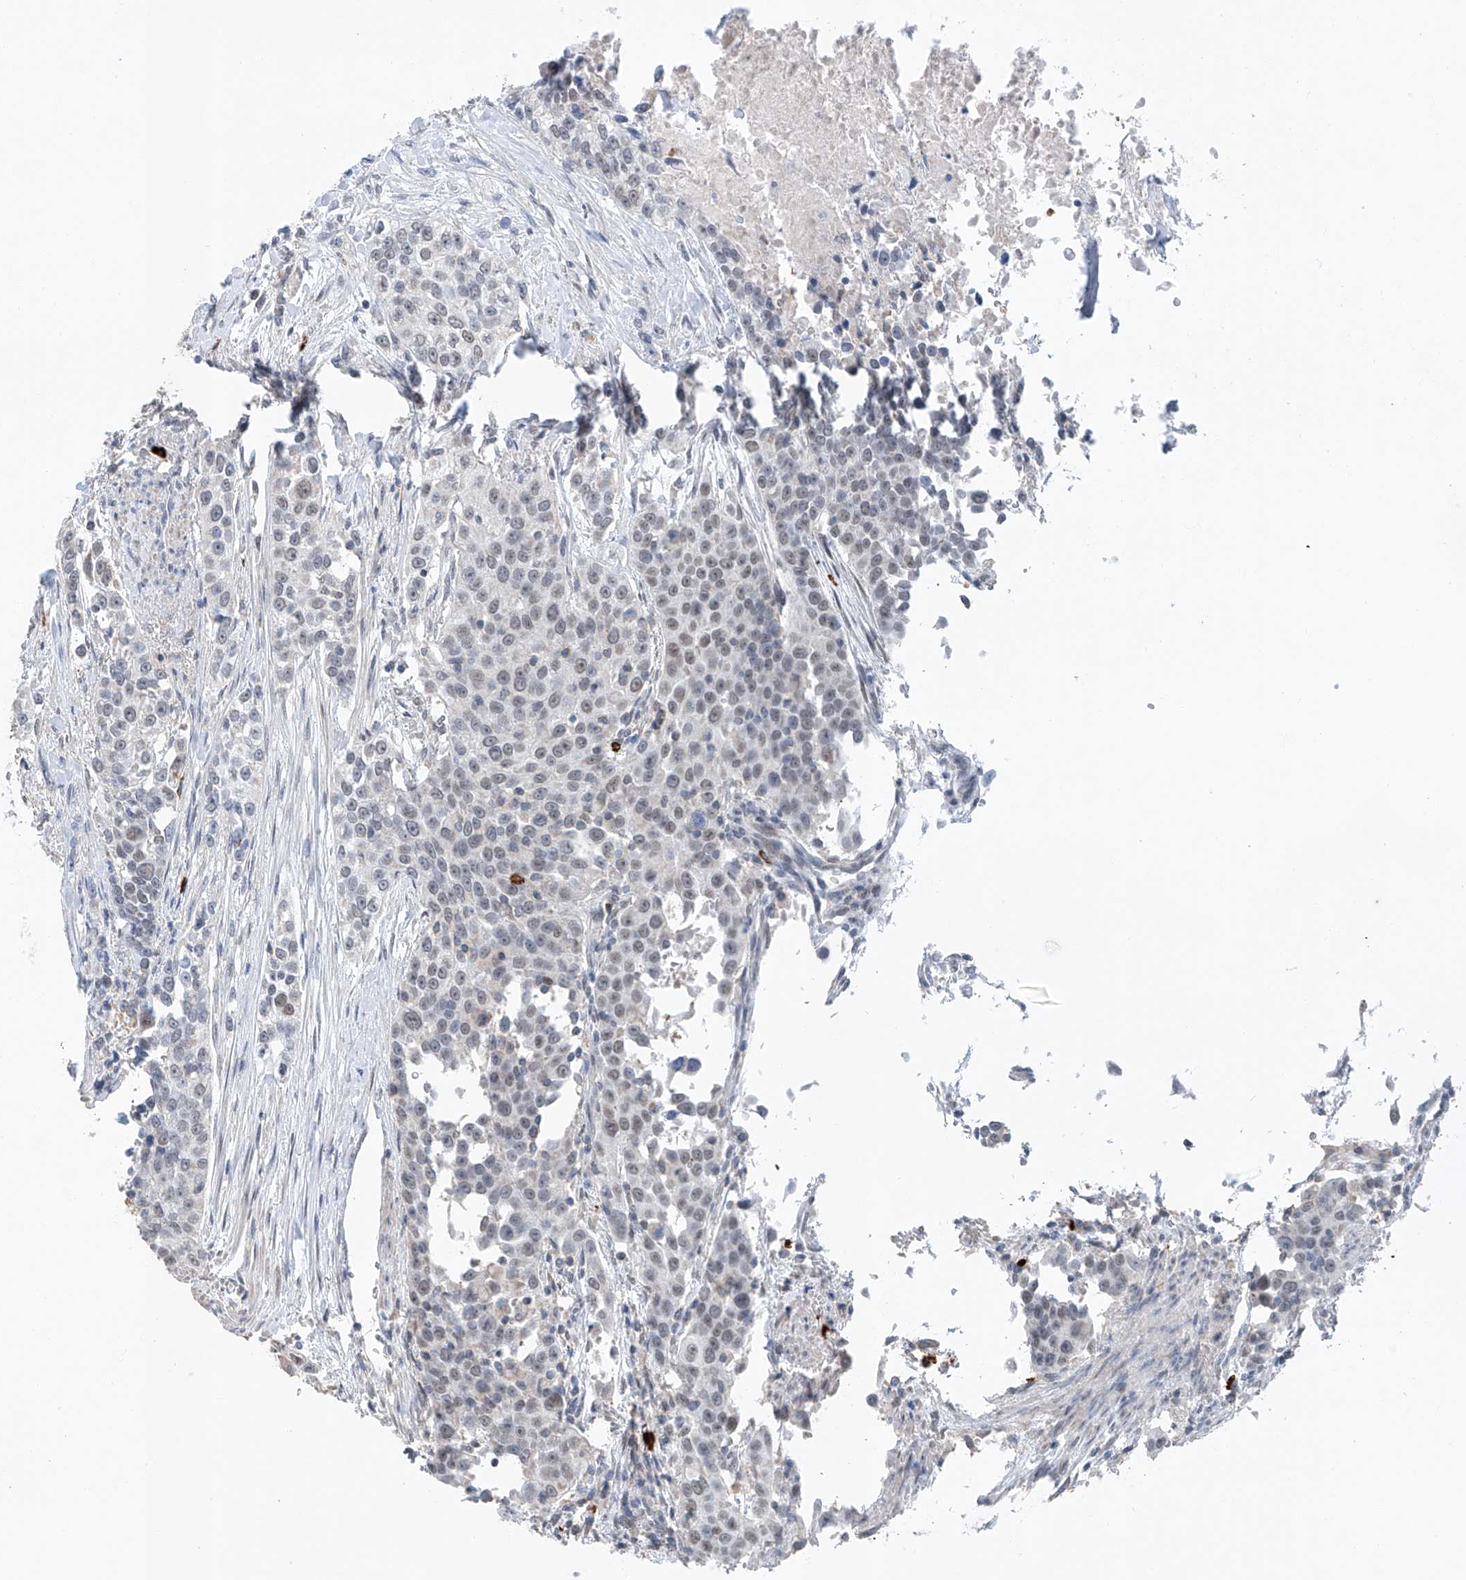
{"staining": {"intensity": "negative", "quantity": "none", "location": "none"}, "tissue": "urothelial cancer", "cell_type": "Tumor cells", "image_type": "cancer", "snomed": [{"axis": "morphology", "description": "Urothelial carcinoma, High grade"}, {"axis": "topography", "description": "Urinary bladder"}], "caption": "A high-resolution photomicrograph shows immunohistochemistry (IHC) staining of urothelial cancer, which demonstrates no significant expression in tumor cells.", "gene": "KLF15", "patient": {"sex": "female", "age": 80}}